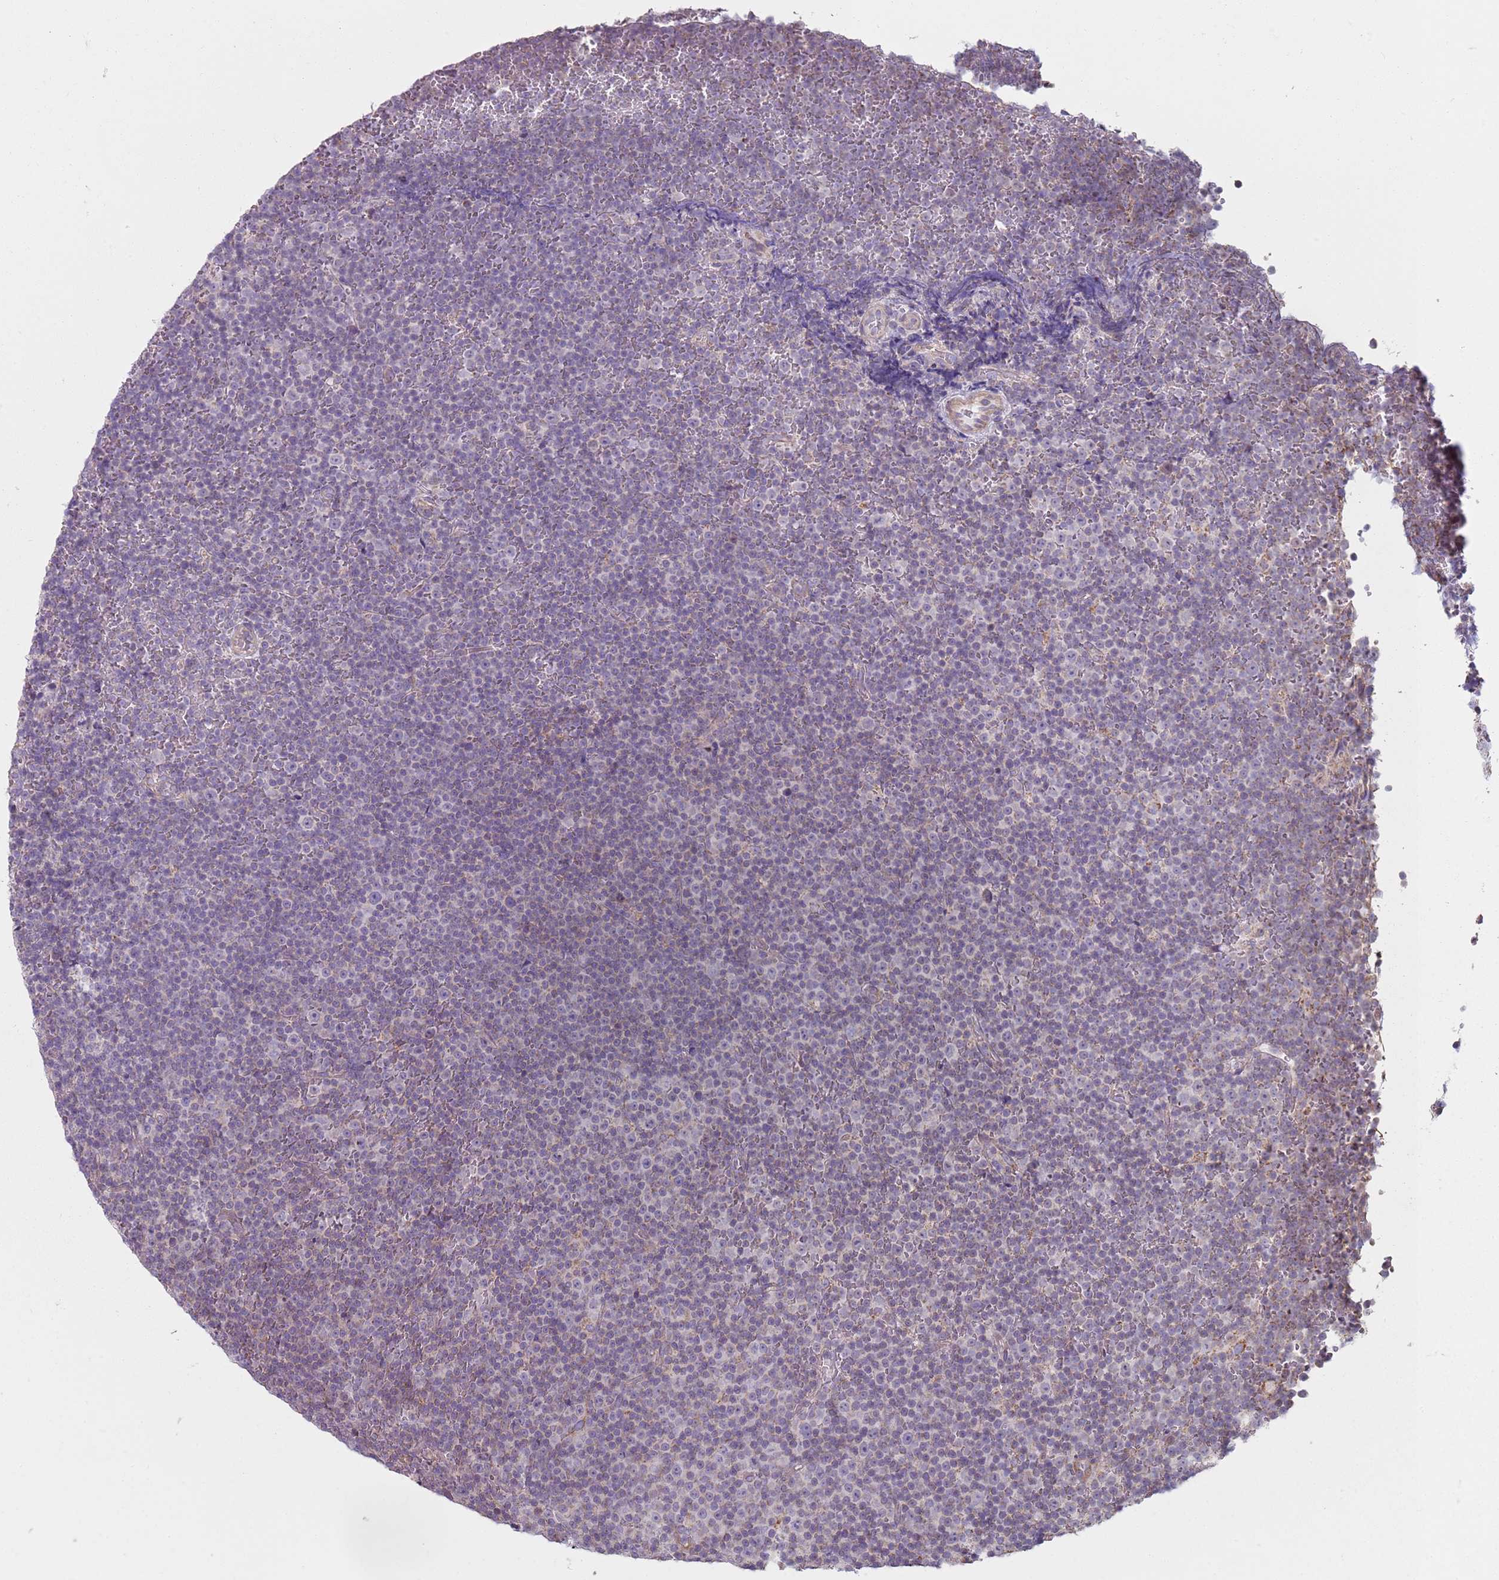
{"staining": {"intensity": "negative", "quantity": "none", "location": "none"}, "tissue": "lymphoma", "cell_type": "Tumor cells", "image_type": "cancer", "snomed": [{"axis": "morphology", "description": "Malignant lymphoma, non-Hodgkin's type, Low grade"}, {"axis": "topography", "description": "Lymph node"}], "caption": "IHC image of human lymphoma stained for a protein (brown), which exhibits no staining in tumor cells.", "gene": "GAS8", "patient": {"sex": "female", "age": 67}}